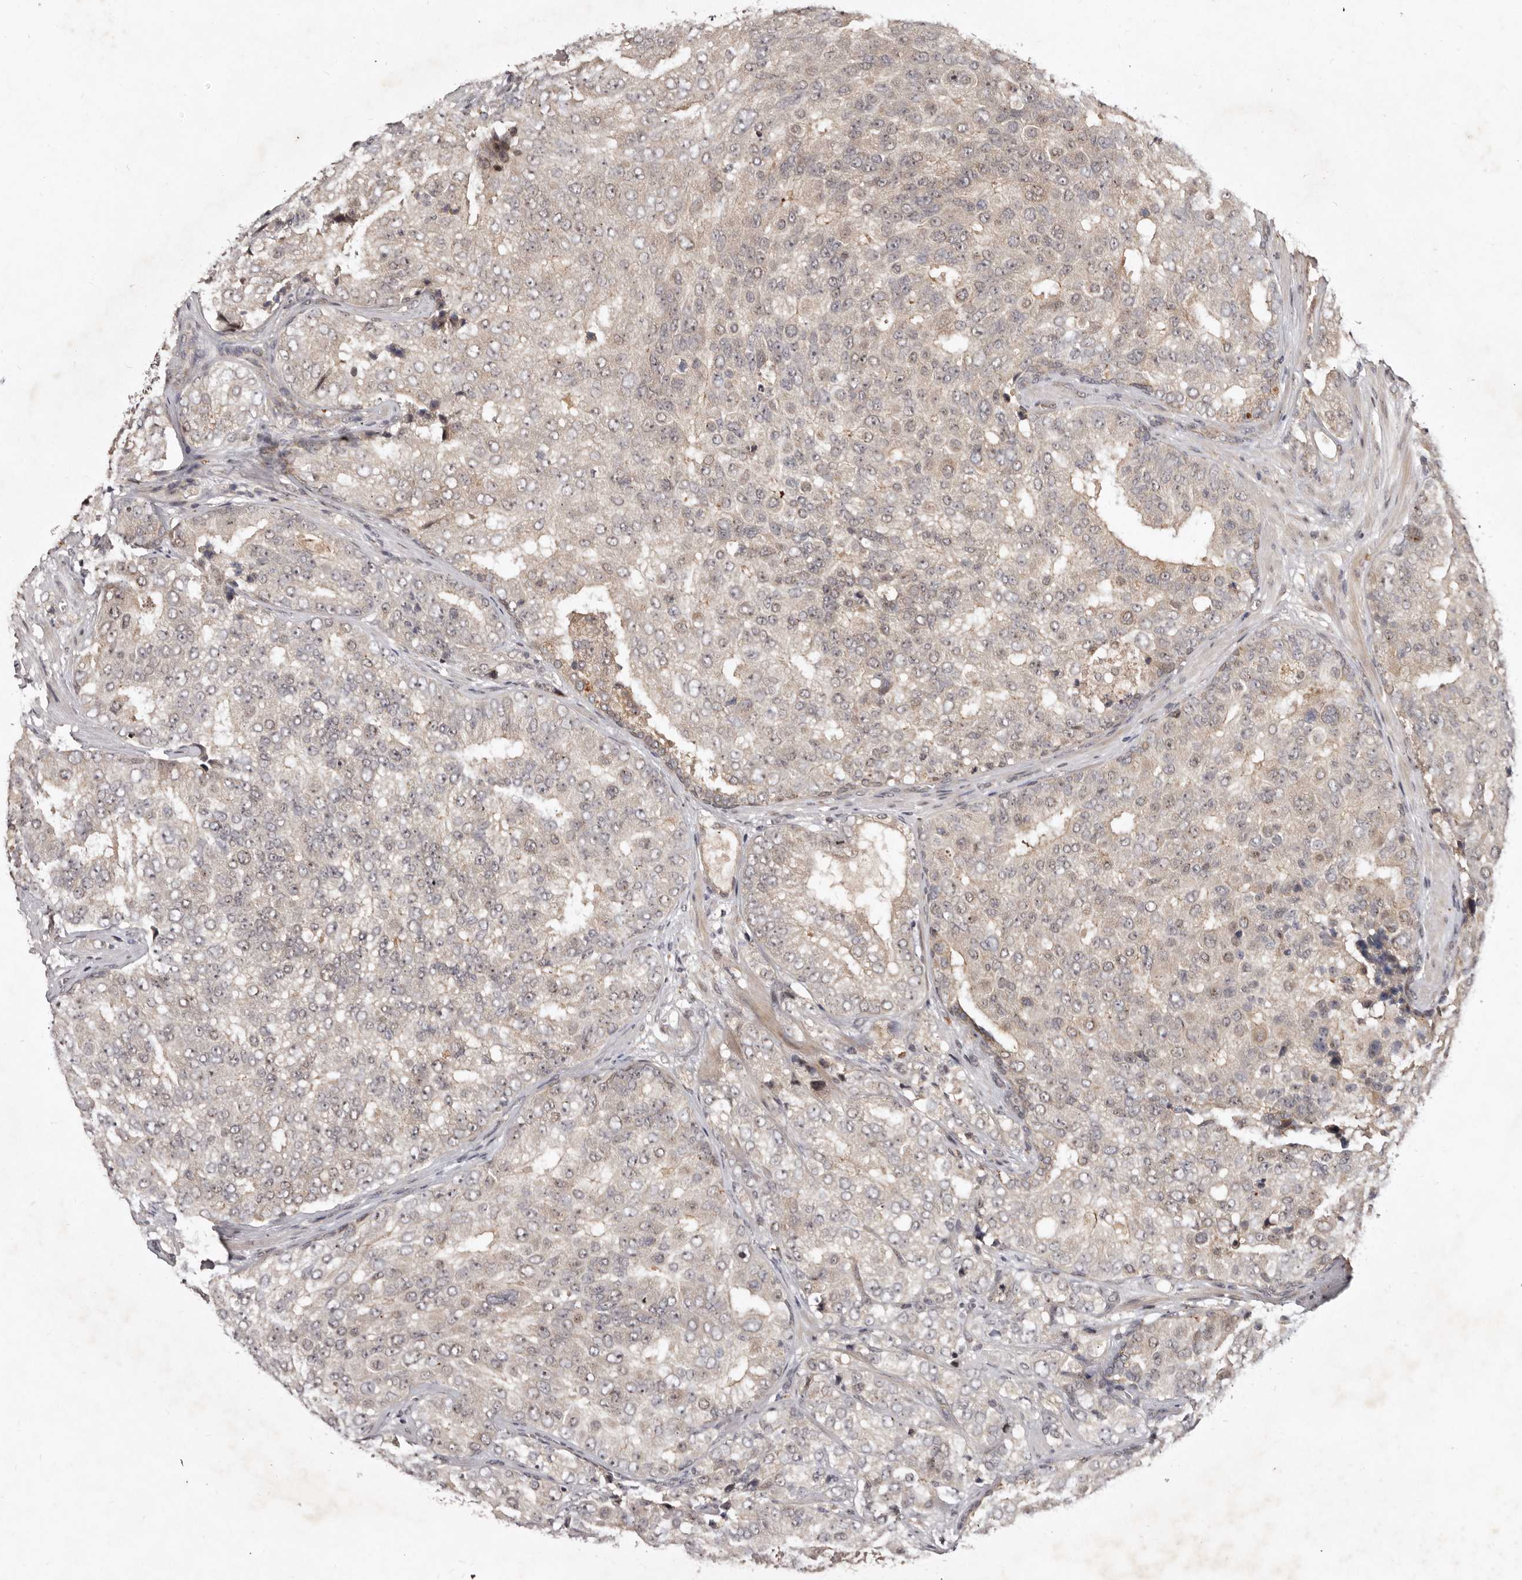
{"staining": {"intensity": "weak", "quantity": "<25%", "location": "cytoplasmic/membranous"}, "tissue": "prostate cancer", "cell_type": "Tumor cells", "image_type": "cancer", "snomed": [{"axis": "morphology", "description": "Adenocarcinoma, High grade"}, {"axis": "topography", "description": "Prostate"}], "caption": "Tumor cells are negative for protein expression in human prostate cancer.", "gene": "ABL1", "patient": {"sex": "male", "age": 58}}